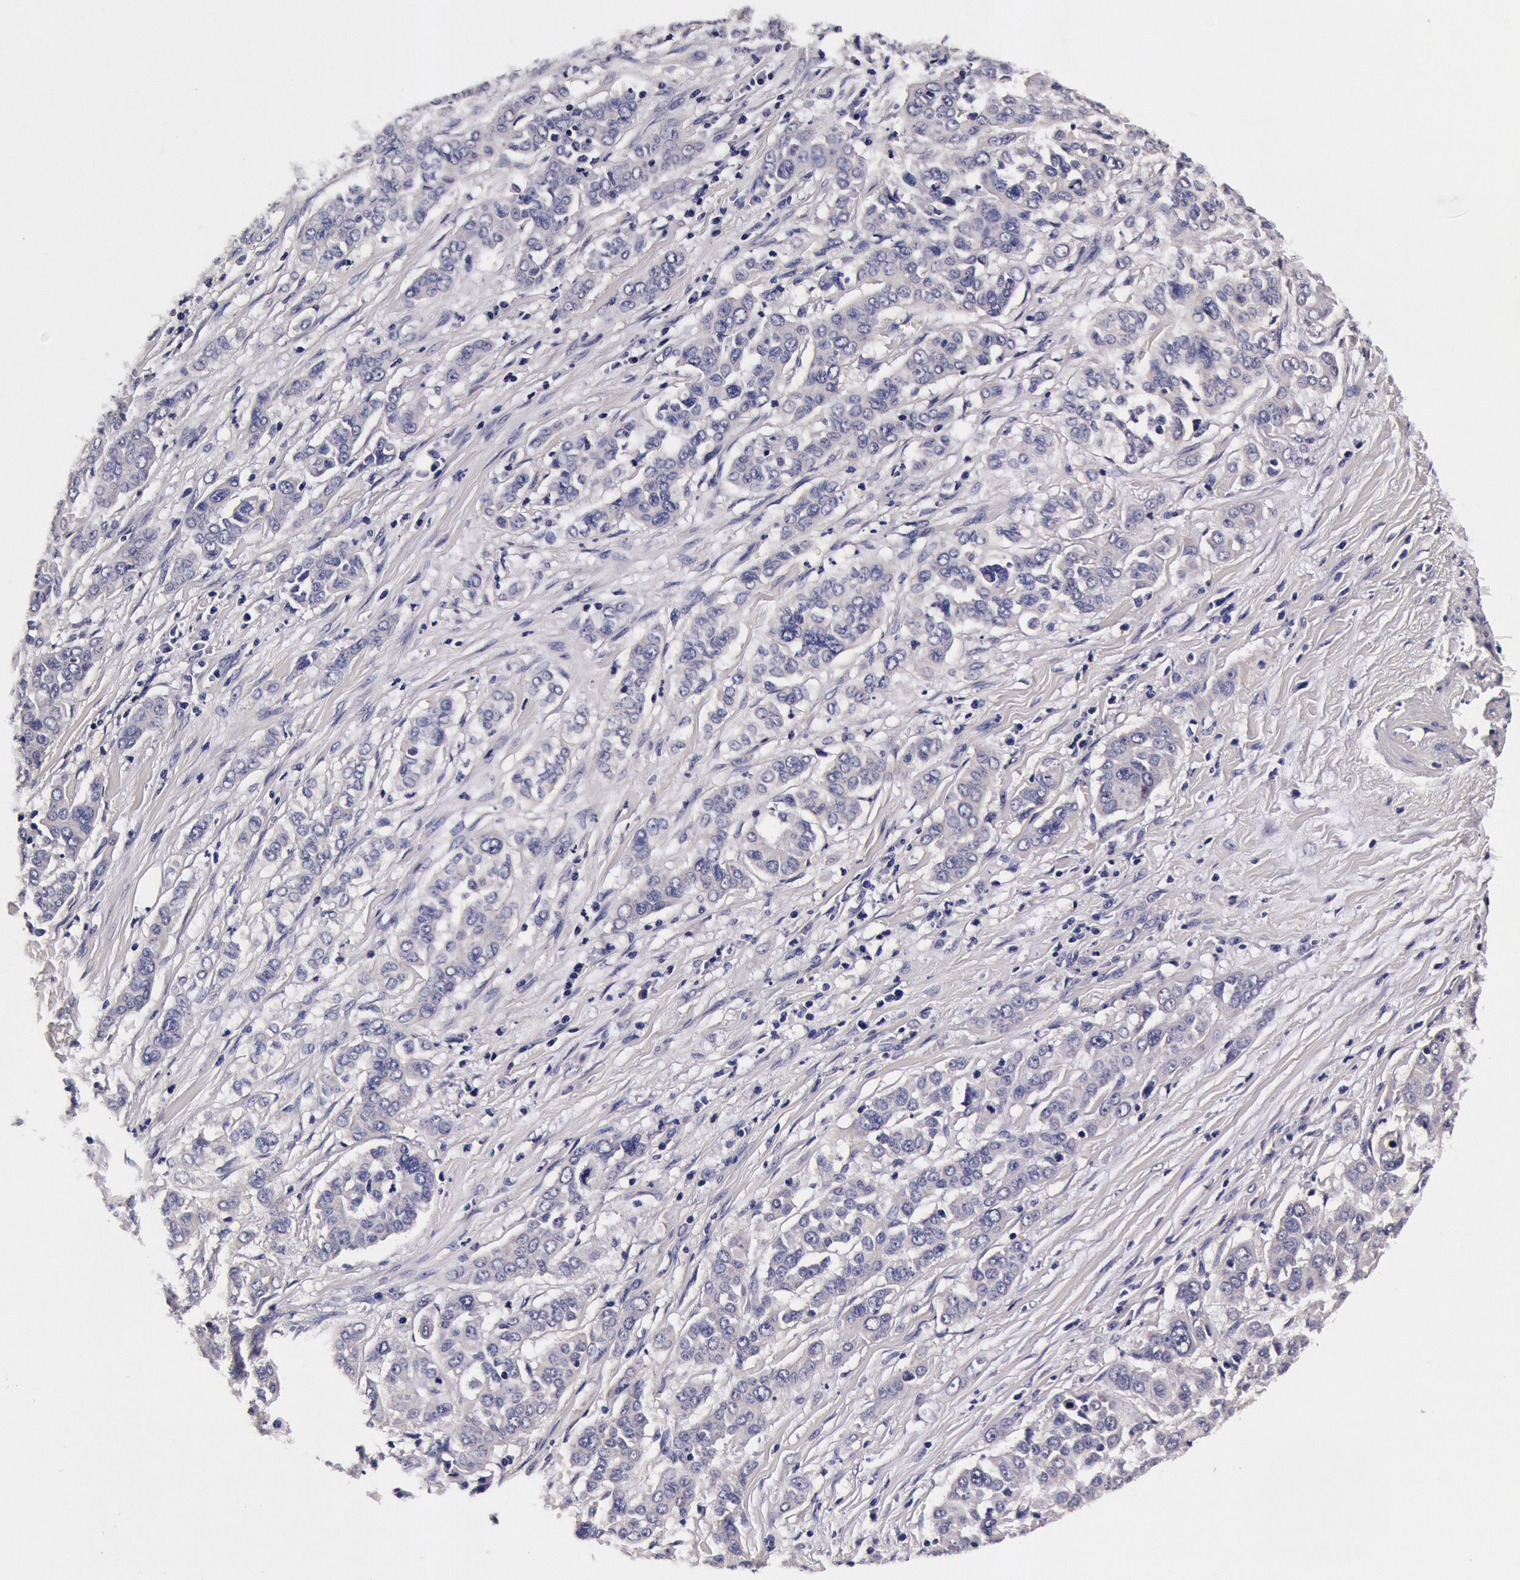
{"staining": {"intensity": "negative", "quantity": "none", "location": "none"}, "tissue": "pancreatic cancer", "cell_type": "Tumor cells", "image_type": "cancer", "snomed": [{"axis": "morphology", "description": "Adenocarcinoma, NOS"}, {"axis": "topography", "description": "Pancreas"}], "caption": "Immunohistochemistry (IHC) histopathology image of neoplastic tissue: human adenocarcinoma (pancreatic) stained with DAB demonstrates no significant protein positivity in tumor cells.", "gene": "CCDC22", "patient": {"sex": "female", "age": 52}}